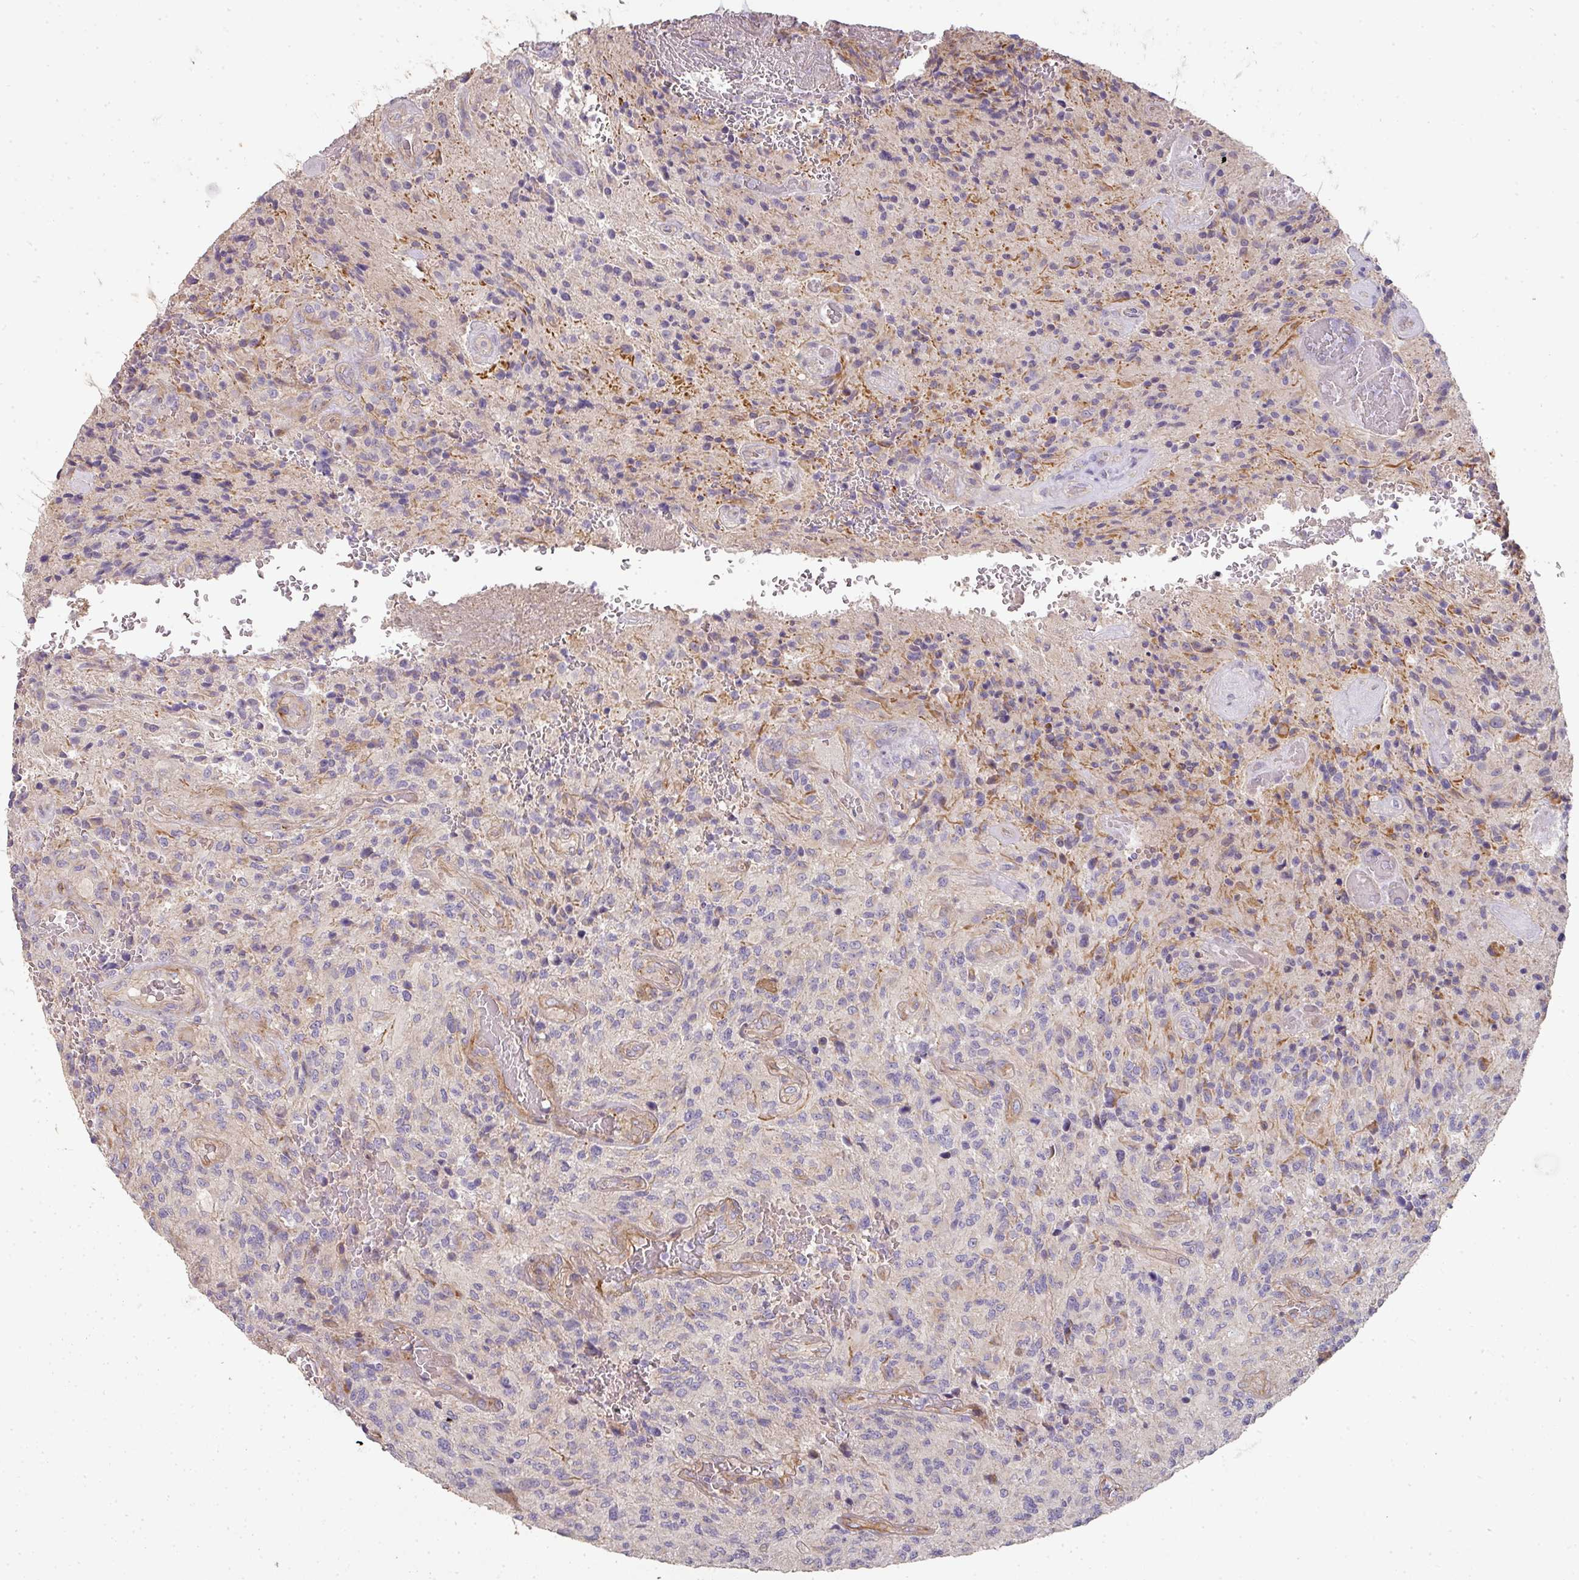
{"staining": {"intensity": "negative", "quantity": "none", "location": "none"}, "tissue": "glioma", "cell_type": "Tumor cells", "image_type": "cancer", "snomed": [{"axis": "morphology", "description": "Normal tissue, NOS"}, {"axis": "morphology", "description": "Glioma, malignant, High grade"}, {"axis": "topography", "description": "Cerebral cortex"}], "caption": "This histopathology image is of malignant high-grade glioma stained with IHC to label a protein in brown with the nuclei are counter-stained blue. There is no staining in tumor cells.", "gene": "PCDH1", "patient": {"sex": "male", "age": 56}}